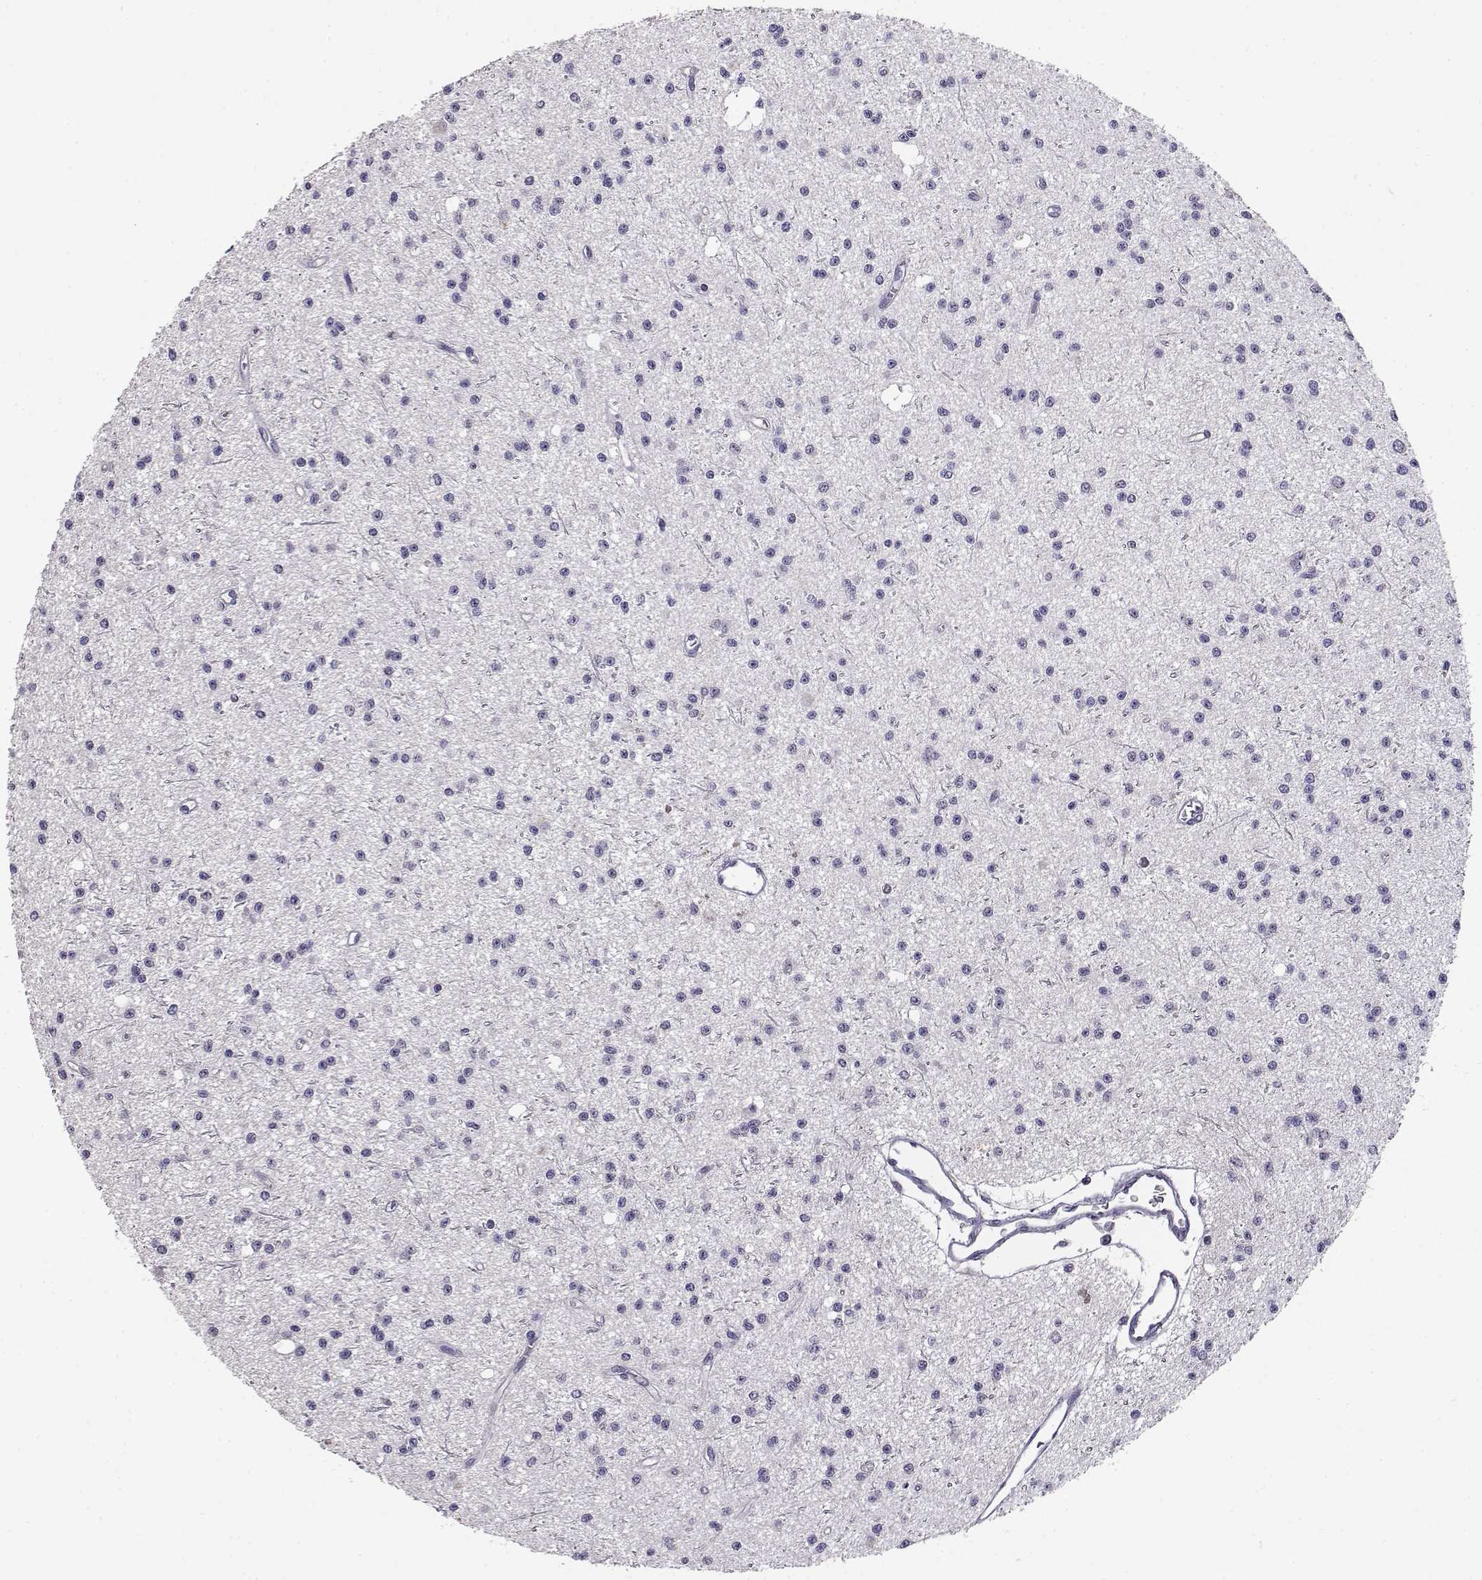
{"staining": {"intensity": "negative", "quantity": "none", "location": "none"}, "tissue": "glioma", "cell_type": "Tumor cells", "image_type": "cancer", "snomed": [{"axis": "morphology", "description": "Glioma, malignant, Low grade"}, {"axis": "topography", "description": "Brain"}], "caption": "An IHC photomicrograph of malignant glioma (low-grade) is shown. There is no staining in tumor cells of malignant glioma (low-grade).", "gene": "RHOXF2", "patient": {"sex": "male", "age": 27}}